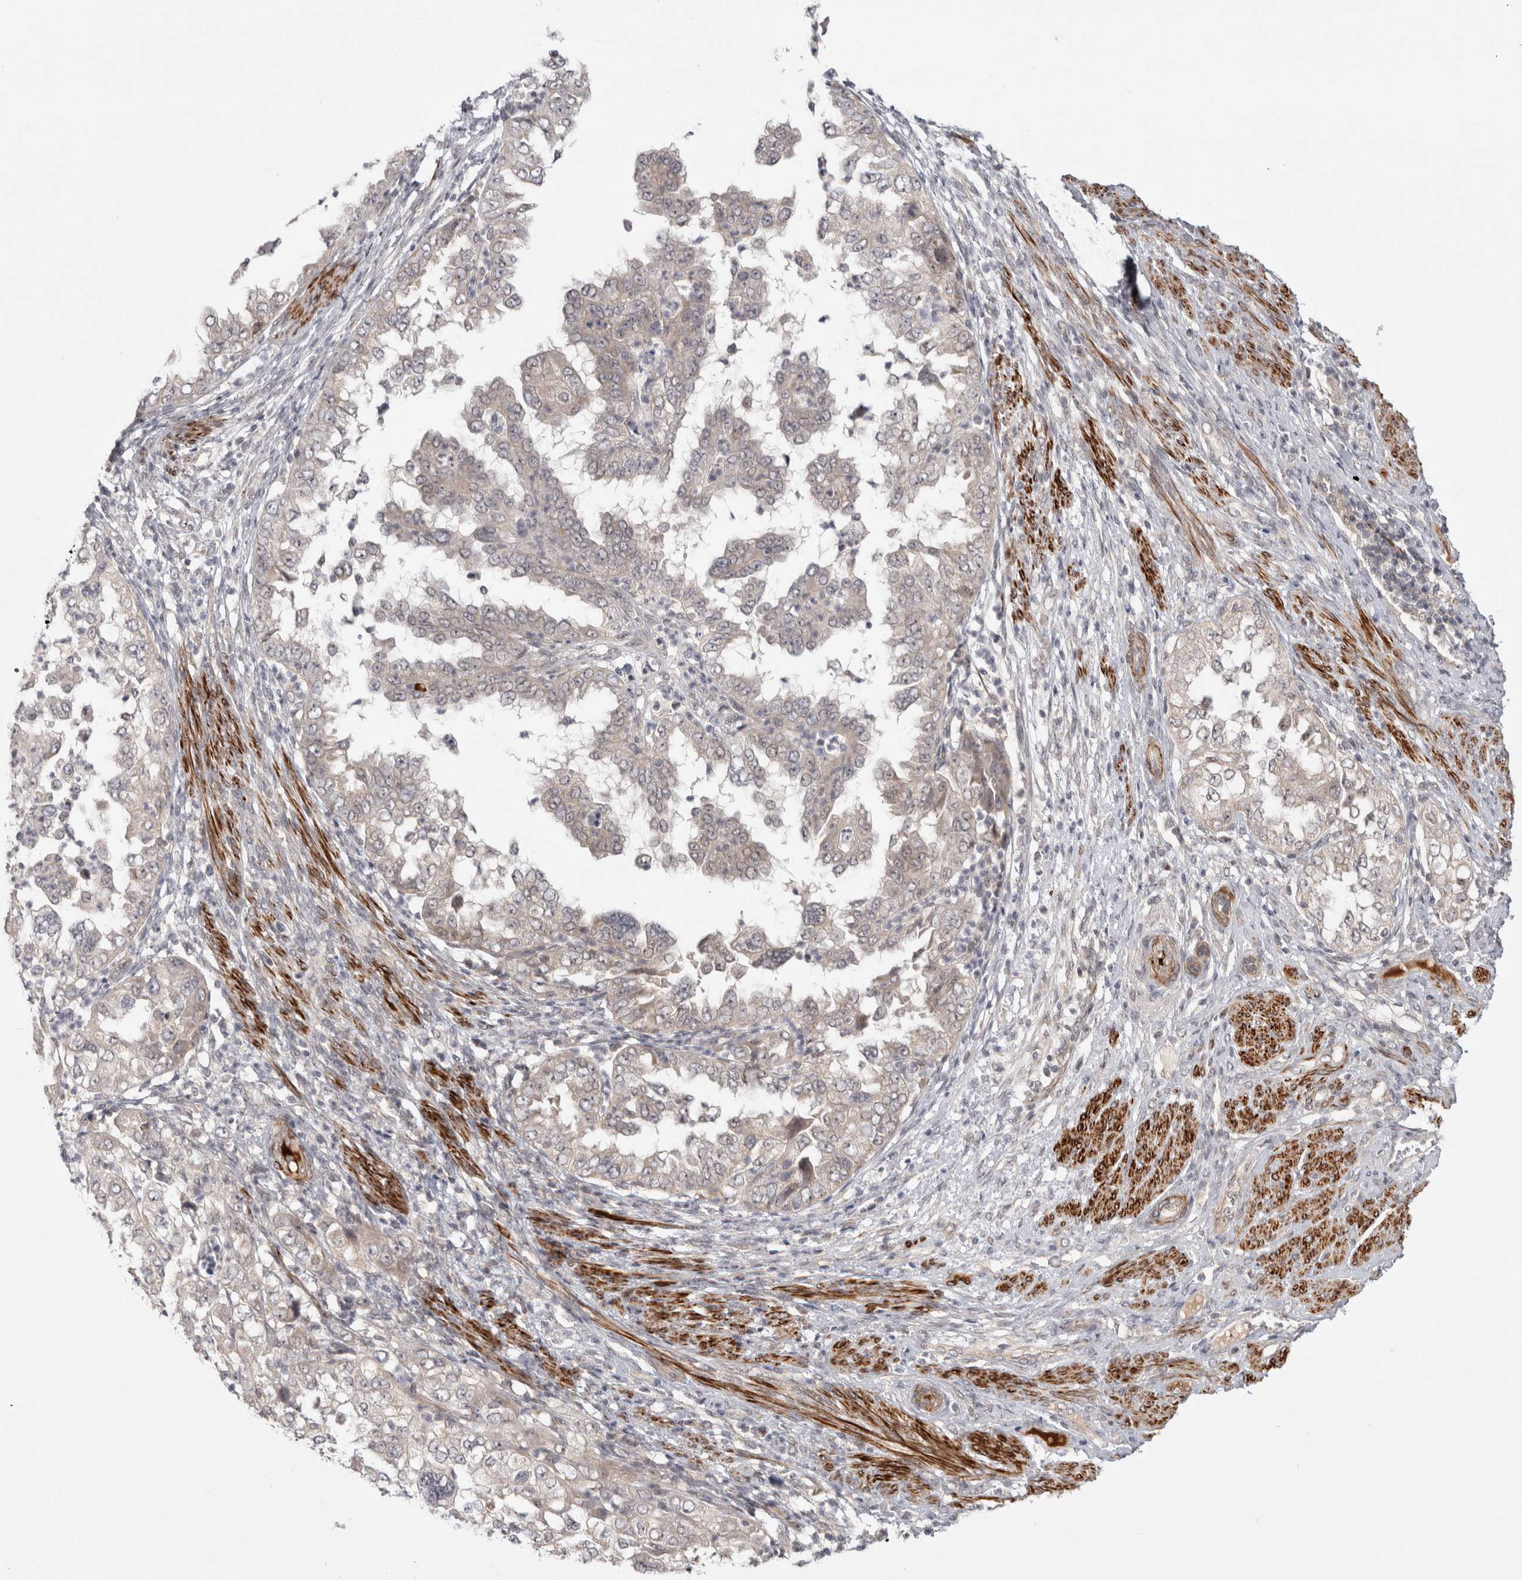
{"staining": {"intensity": "weak", "quantity": "<25%", "location": "cytoplasmic/membranous"}, "tissue": "endometrial cancer", "cell_type": "Tumor cells", "image_type": "cancer", "snomed": [{"axis": "morphology", "description": "Adenocarcinoma, NOS"}, {"axis": "topography", "description": "Endometrium"}], "caption": "Immunohistochemical staining of endometrial cancer (adenocarcinoma) reveals no significant staining in tumor cells.", "gene": "ZNF318", "patient": {"sex": "female", "age": 85}}